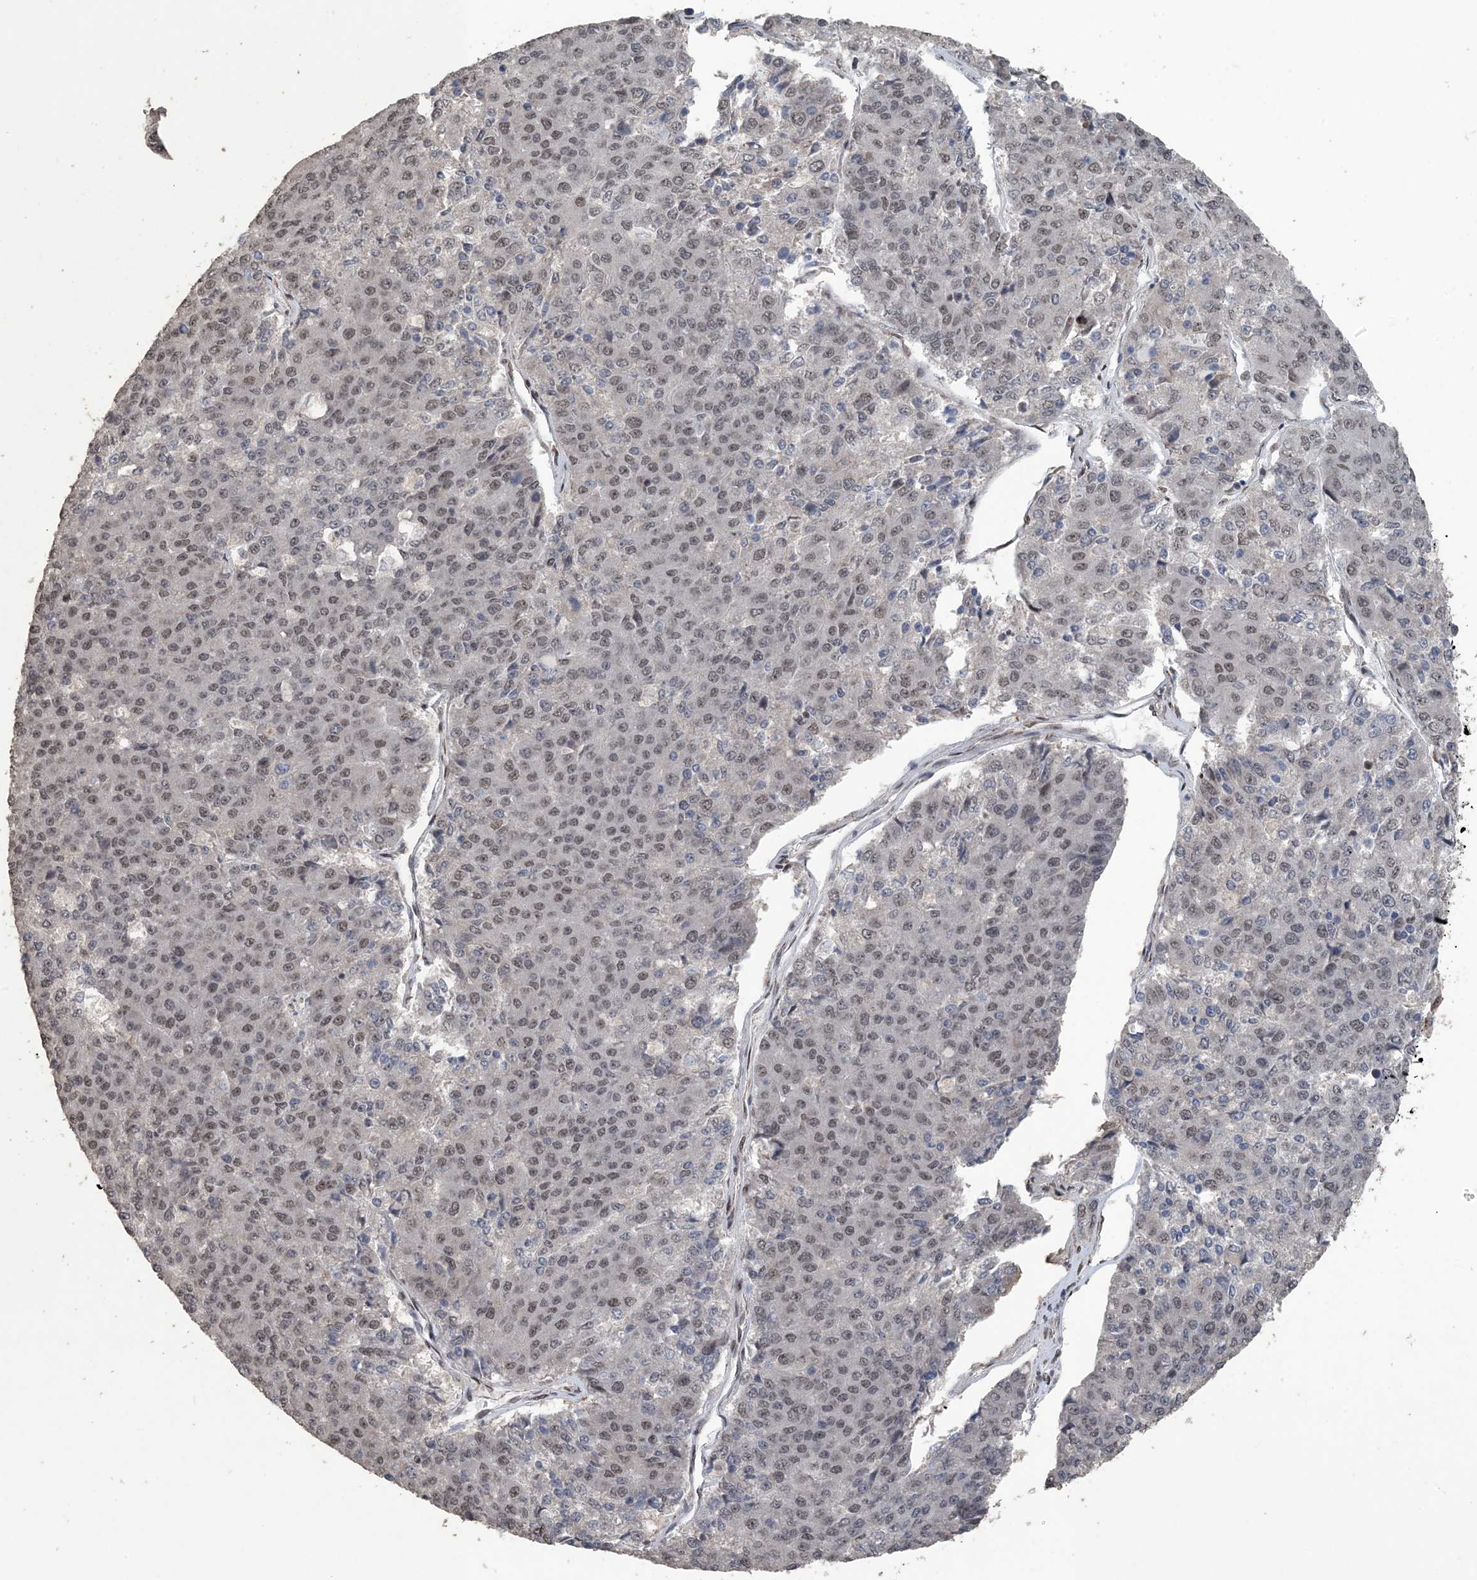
{"staining": {"intensity": "weak", "quantity": "25%-75%", "location": "nuclear"}, "tissue": "pancreatic cancer", "cell_type": "Tumor cells", "image_type": "cancer", "snomed": [{"axis": "morphology", "description": "Adenocarcinoma, NOS"}, {"axis": "topography", "description": "Pancreas"}], "caption": "A brown stain highlights weak nuclear staining of a protein in pancreatic cancer tumor cells. The protein is shown in brown color, while the nuclei are stained blue.", "gene": "MBD2", "patient": {"sex": "male", "age": 50}}